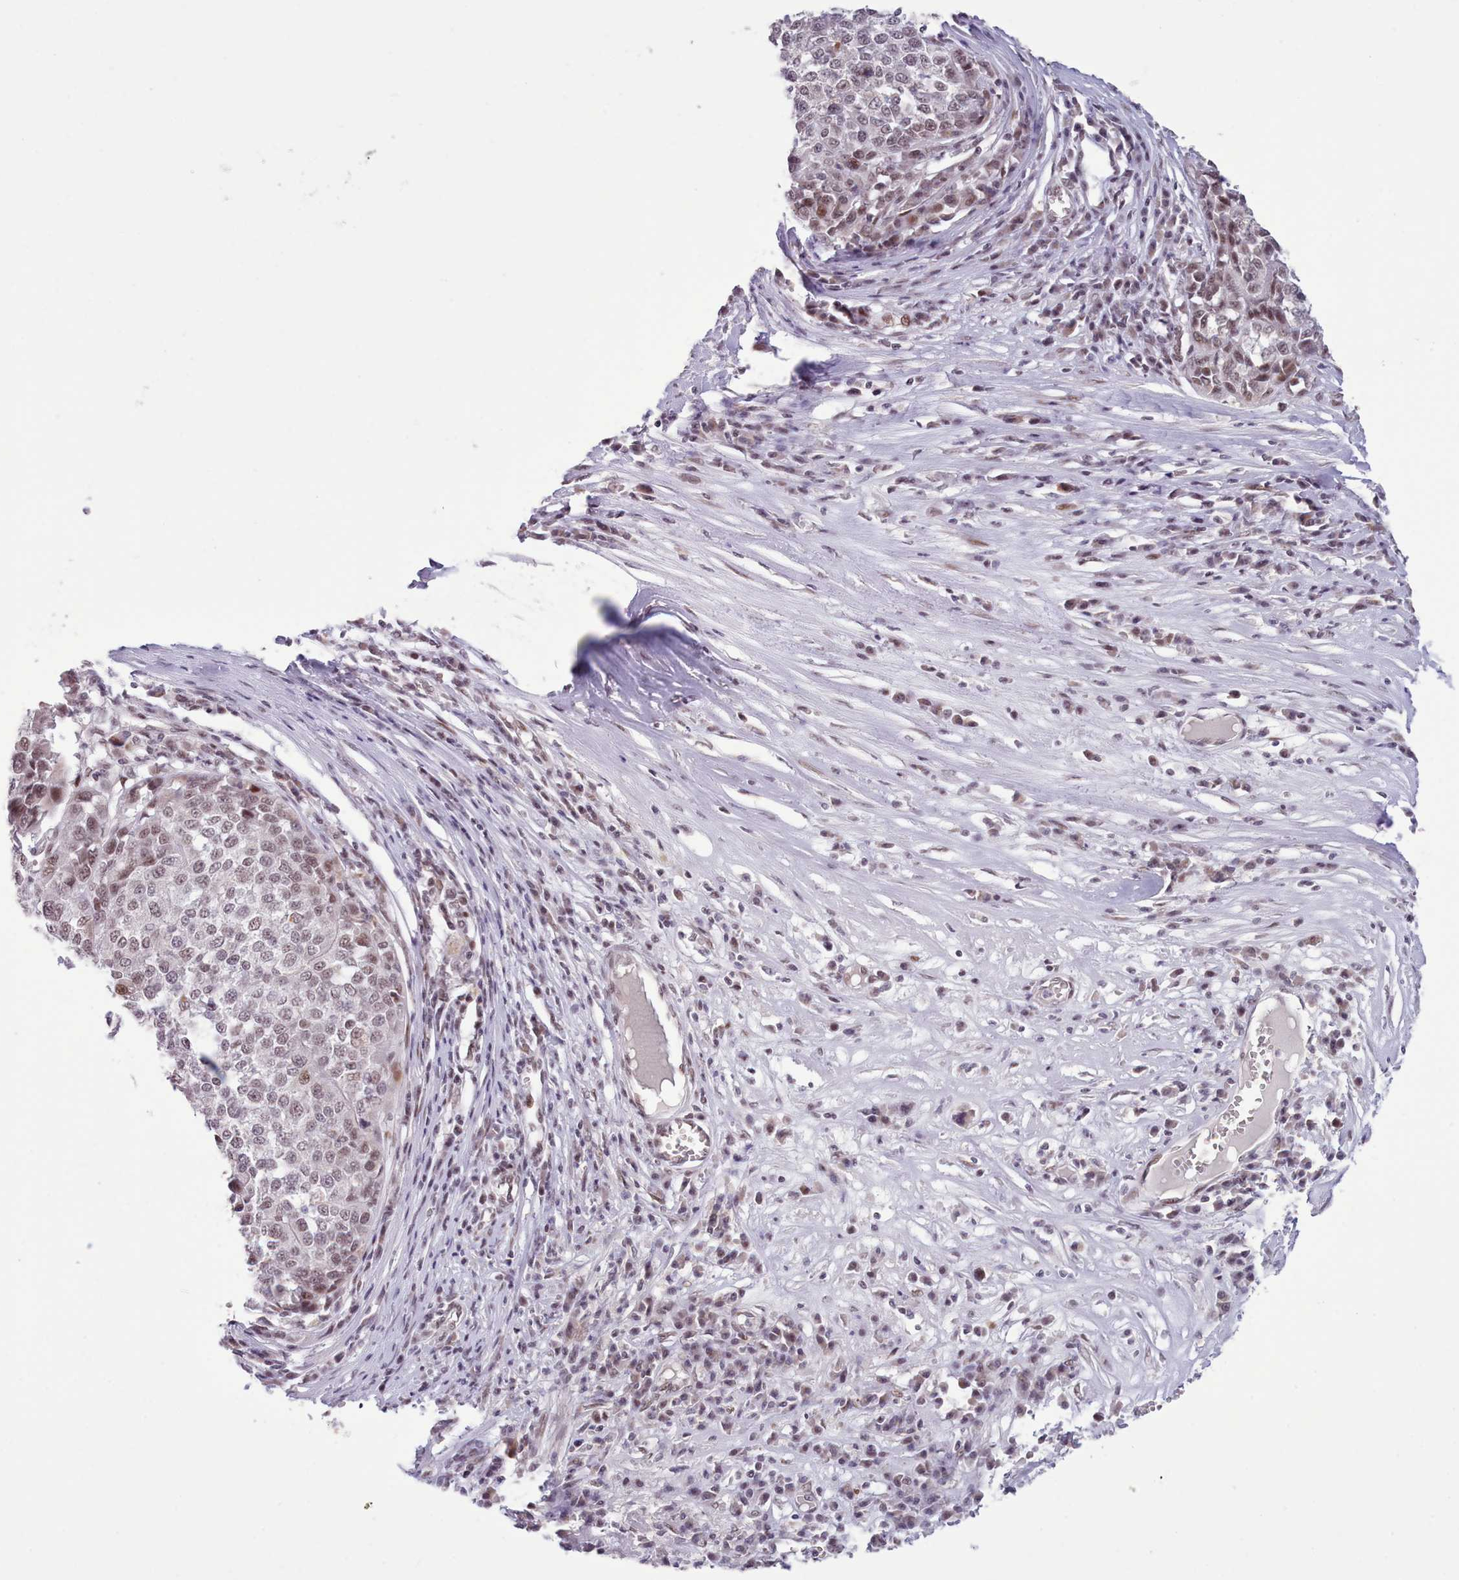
{"staining": {"intensity": "weak", "quantity": ">75%", "location": "nuclear"}, "tissue": "melanoma", "cell_type": "Tumor cells", "image_type": "cancer", "snomed": [{"axis": "morphology", "description": "Malignant melanoma, Metastatic site"}, {"axis": "topography", "description": "Lymph node"}], "caption": "Protein expression analysis of human malignant melanoma (metastatic site) reveals weak nuclear staining in about >75% of tumor cells.", "gene": "RFX1", "patient": {"sex": "male", "age": 44}}